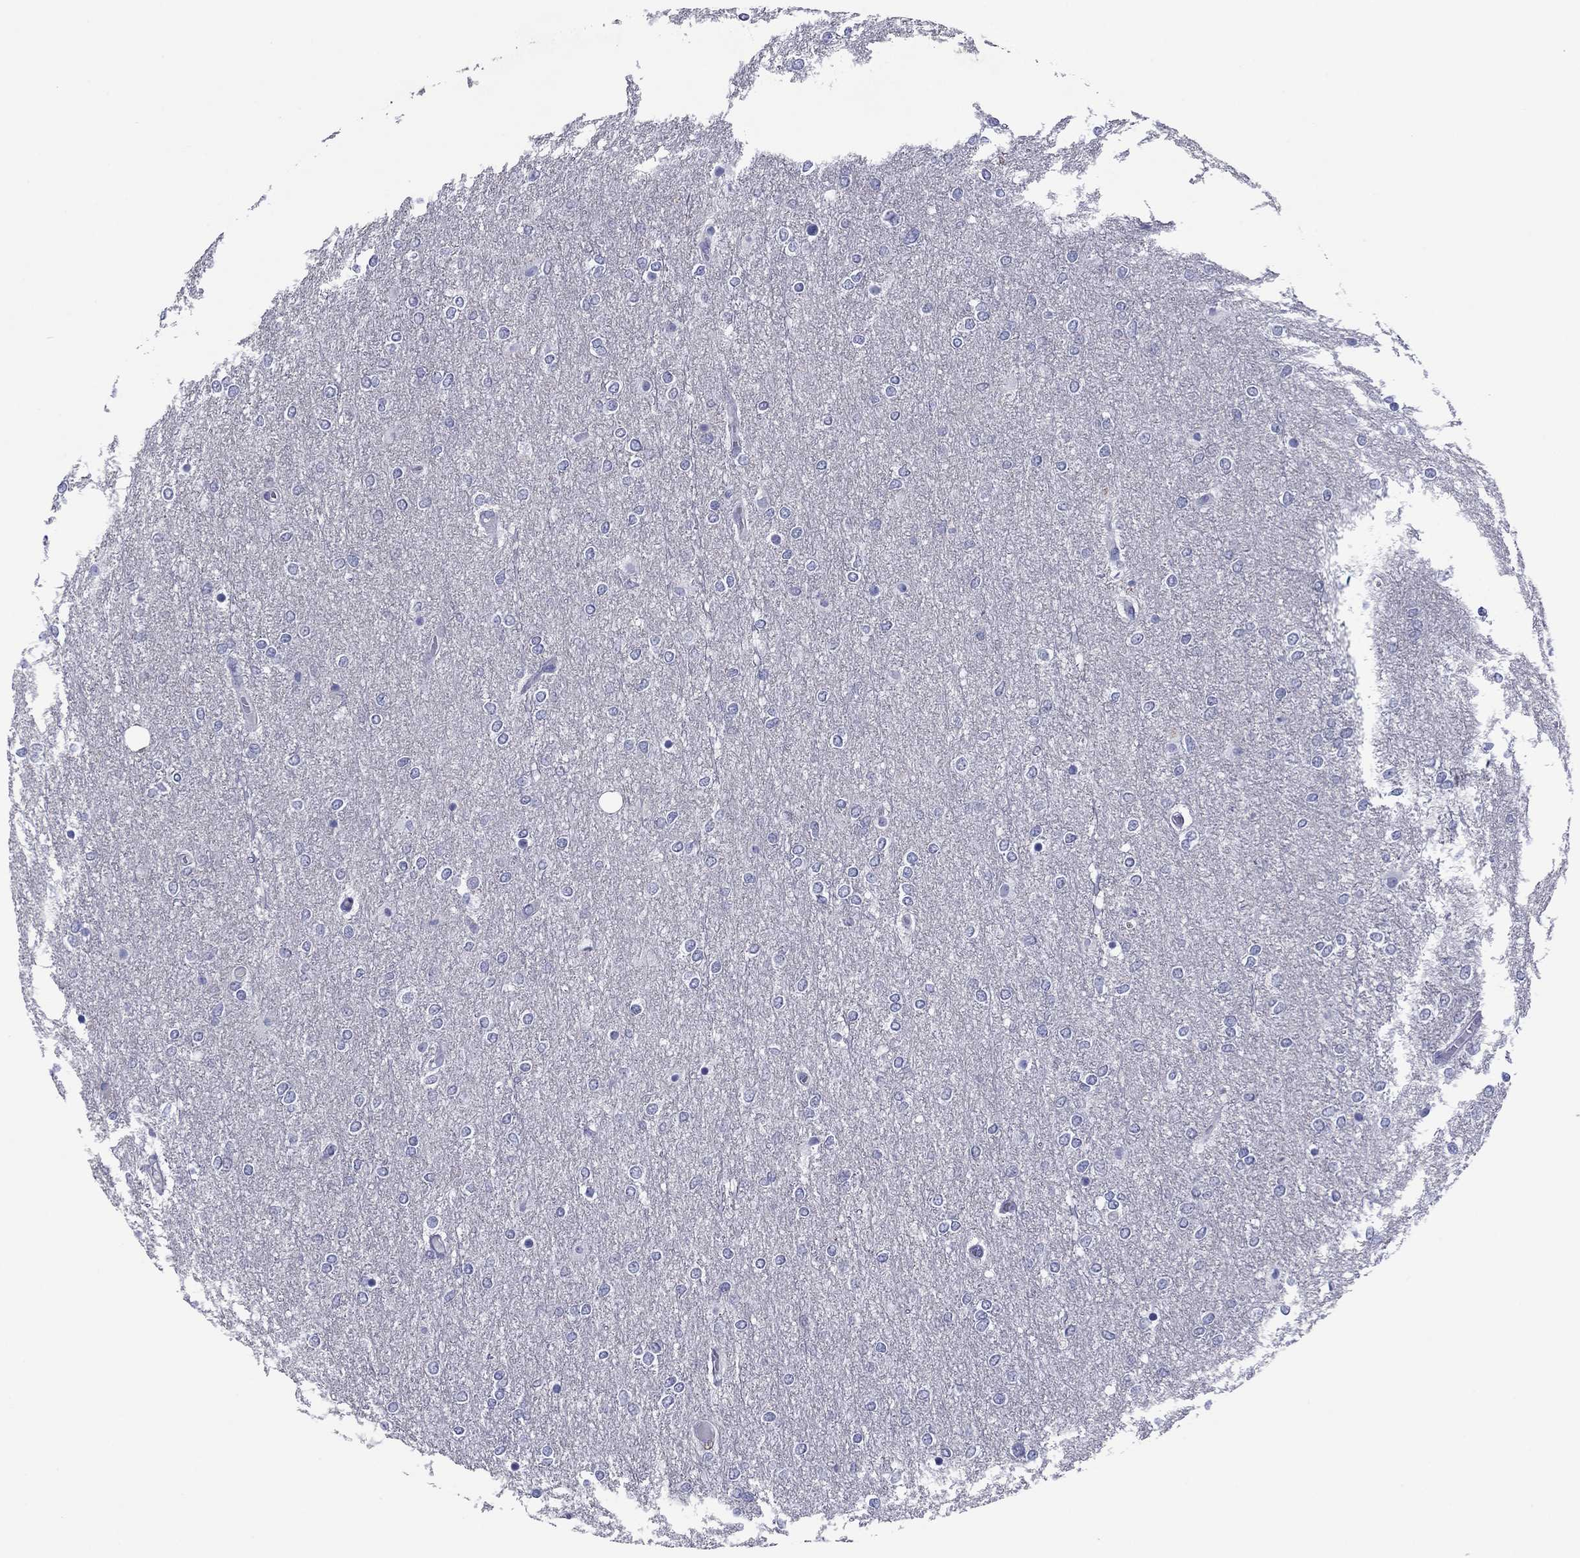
{"staining": {"intensity": "negative", "quantity": "none", "location": "none"}, "tissue": "glioma", "cell_type": "Tumor cells", "image_type": "cancer", "snomed": [{"axis": "morphology", "description": "Glioma, malignant, High grade"}, {"axis": "topography", "description": "Brain"}], "caption": "Protein analysis of malignant glioma (high-grade) shows no significant positivity in tumor cells. (DAB (3,3'-diaminobenzidine) immunohistochemistry, high magnification).", "gene": "TCFL5", "patient": {"sex": "female", "age": 61}}